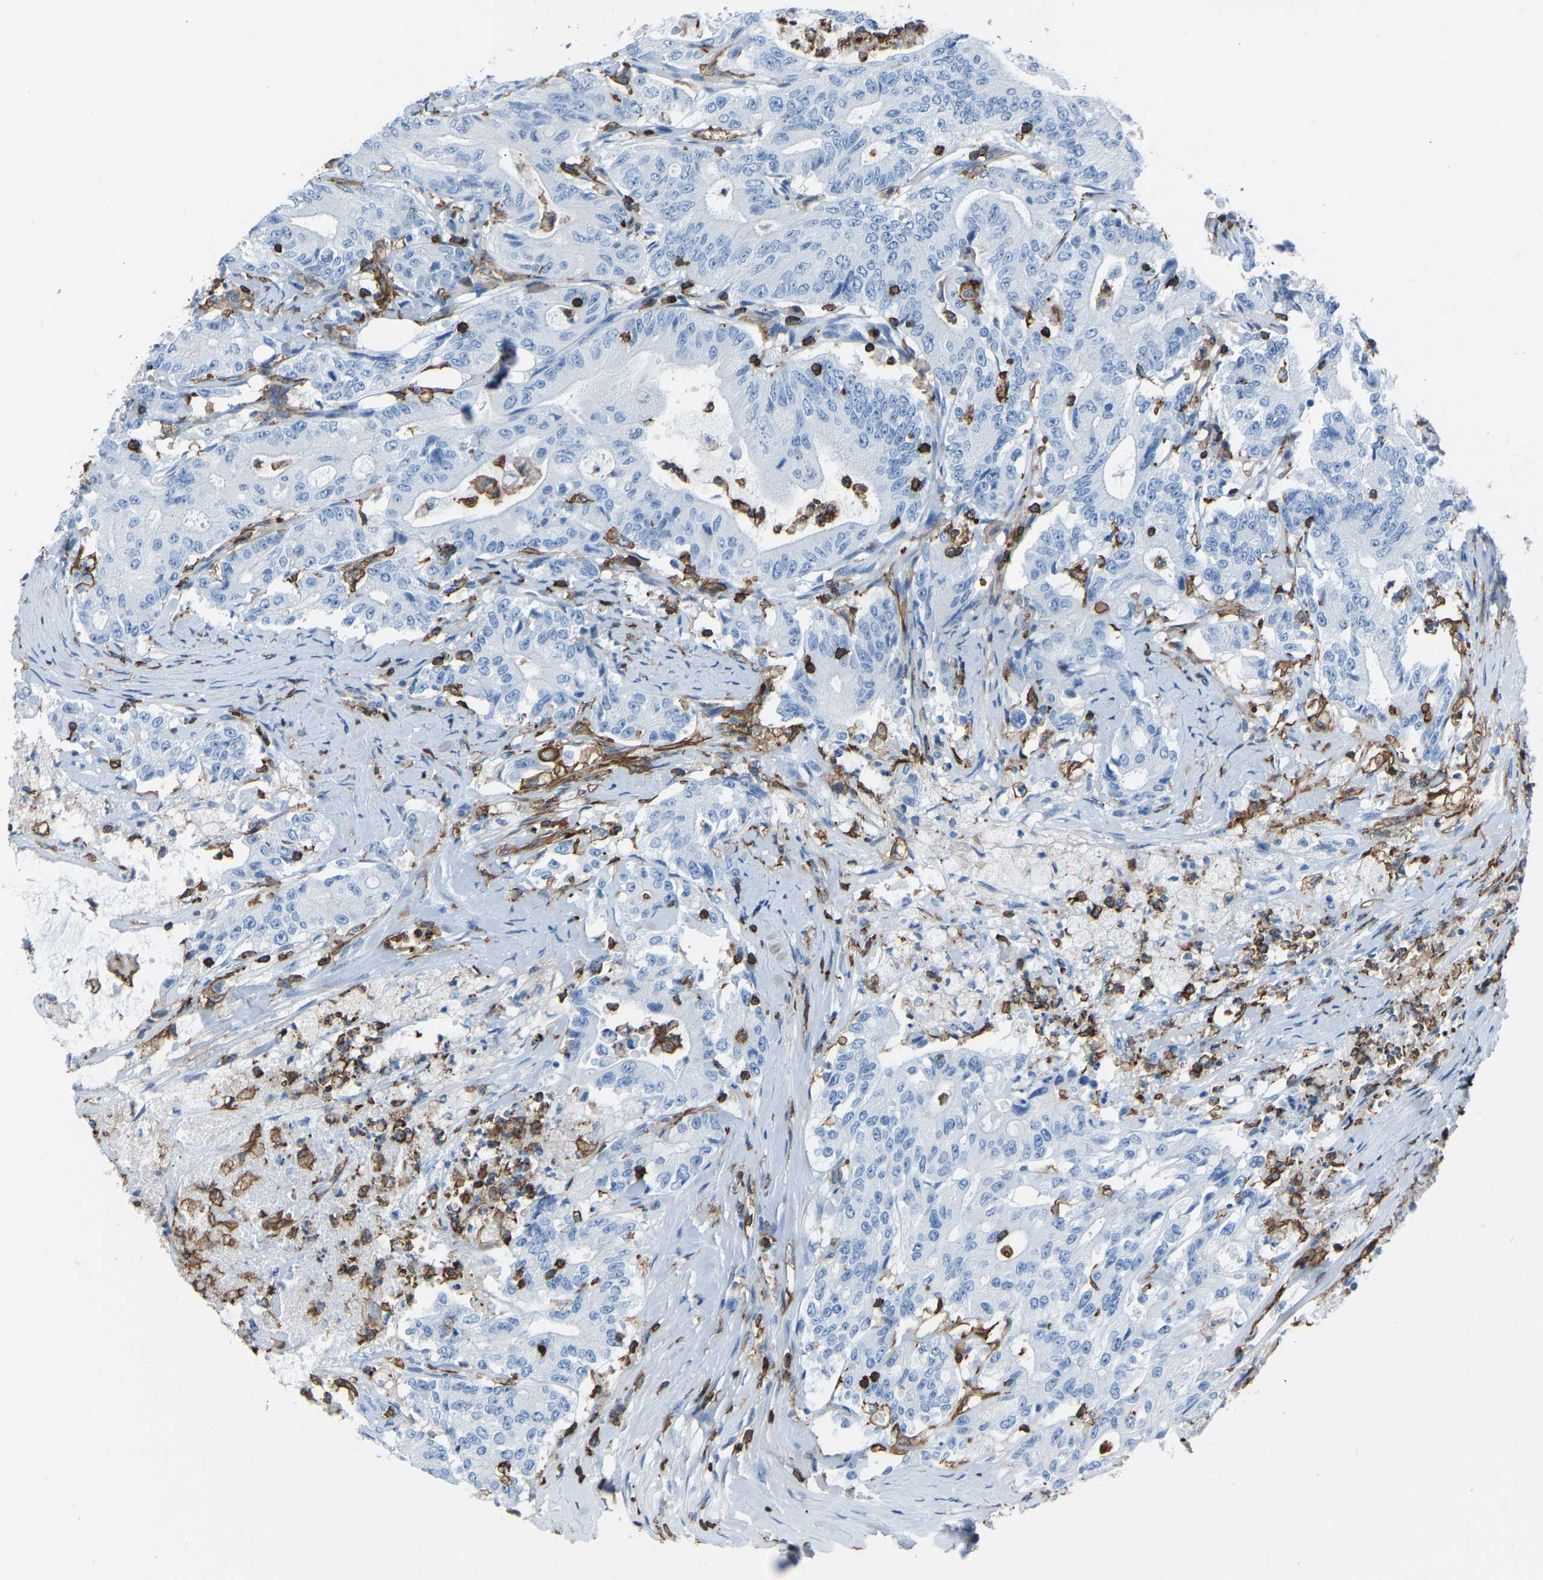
{"staining": {"intensity": "negative", "quantity": "none", "location": "none"}, "tissue": "colorectal cancer", "cell_type": "Tumor cells", "image_type": "cancer", "snomed": [{"axis": "morphology", "description": "Adenocarcinoma, NOS"}, {"axis": "topography", "description": "Colon"}], "caption": "Colorectal adenocarcinoma was stained to show a protein in brown. There is no significant staining in tumor cells.", "gene": "LSP1", "patient": {"sex": "female", "age": 77}}